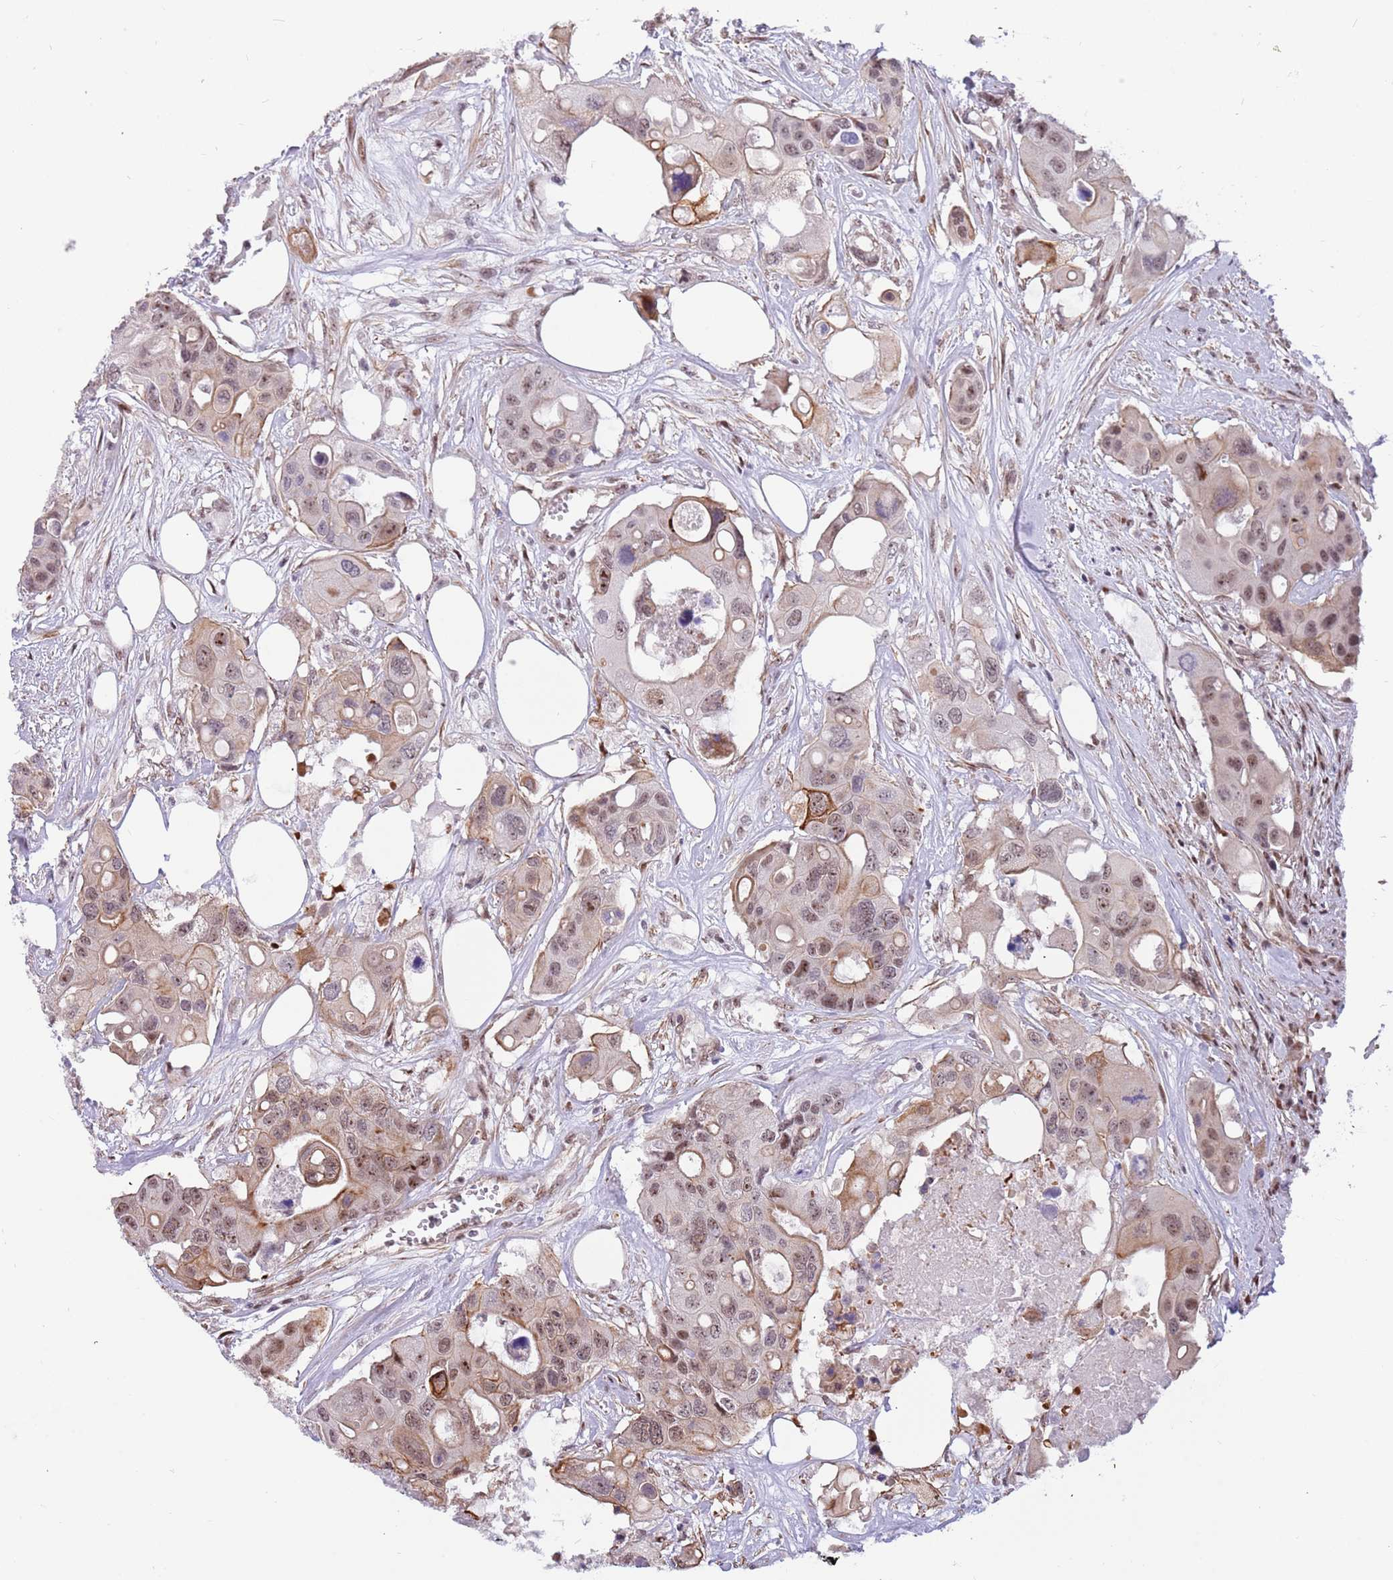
{"staining": {"intensity": "weak", "quantity": ">75%", "location": "cytoplasmic/membranous,nuclear"}, "tissue": "colorectal cancer", "cell_type": "Tumor cells", "image_type": "cancer", "snomed": [{"axis": "morphology", "description": "Adenocarcinoma, NOS"}, {"axis": "topography", "description": "Colon"}], "caption": "Colorectal cancer stained for a protein demonstrates weak cytoplasmic/membranous and nuclear positivity in tumor cells.", "gene": "LRMDA", "patient": {"sex": "male", "age": 77}}